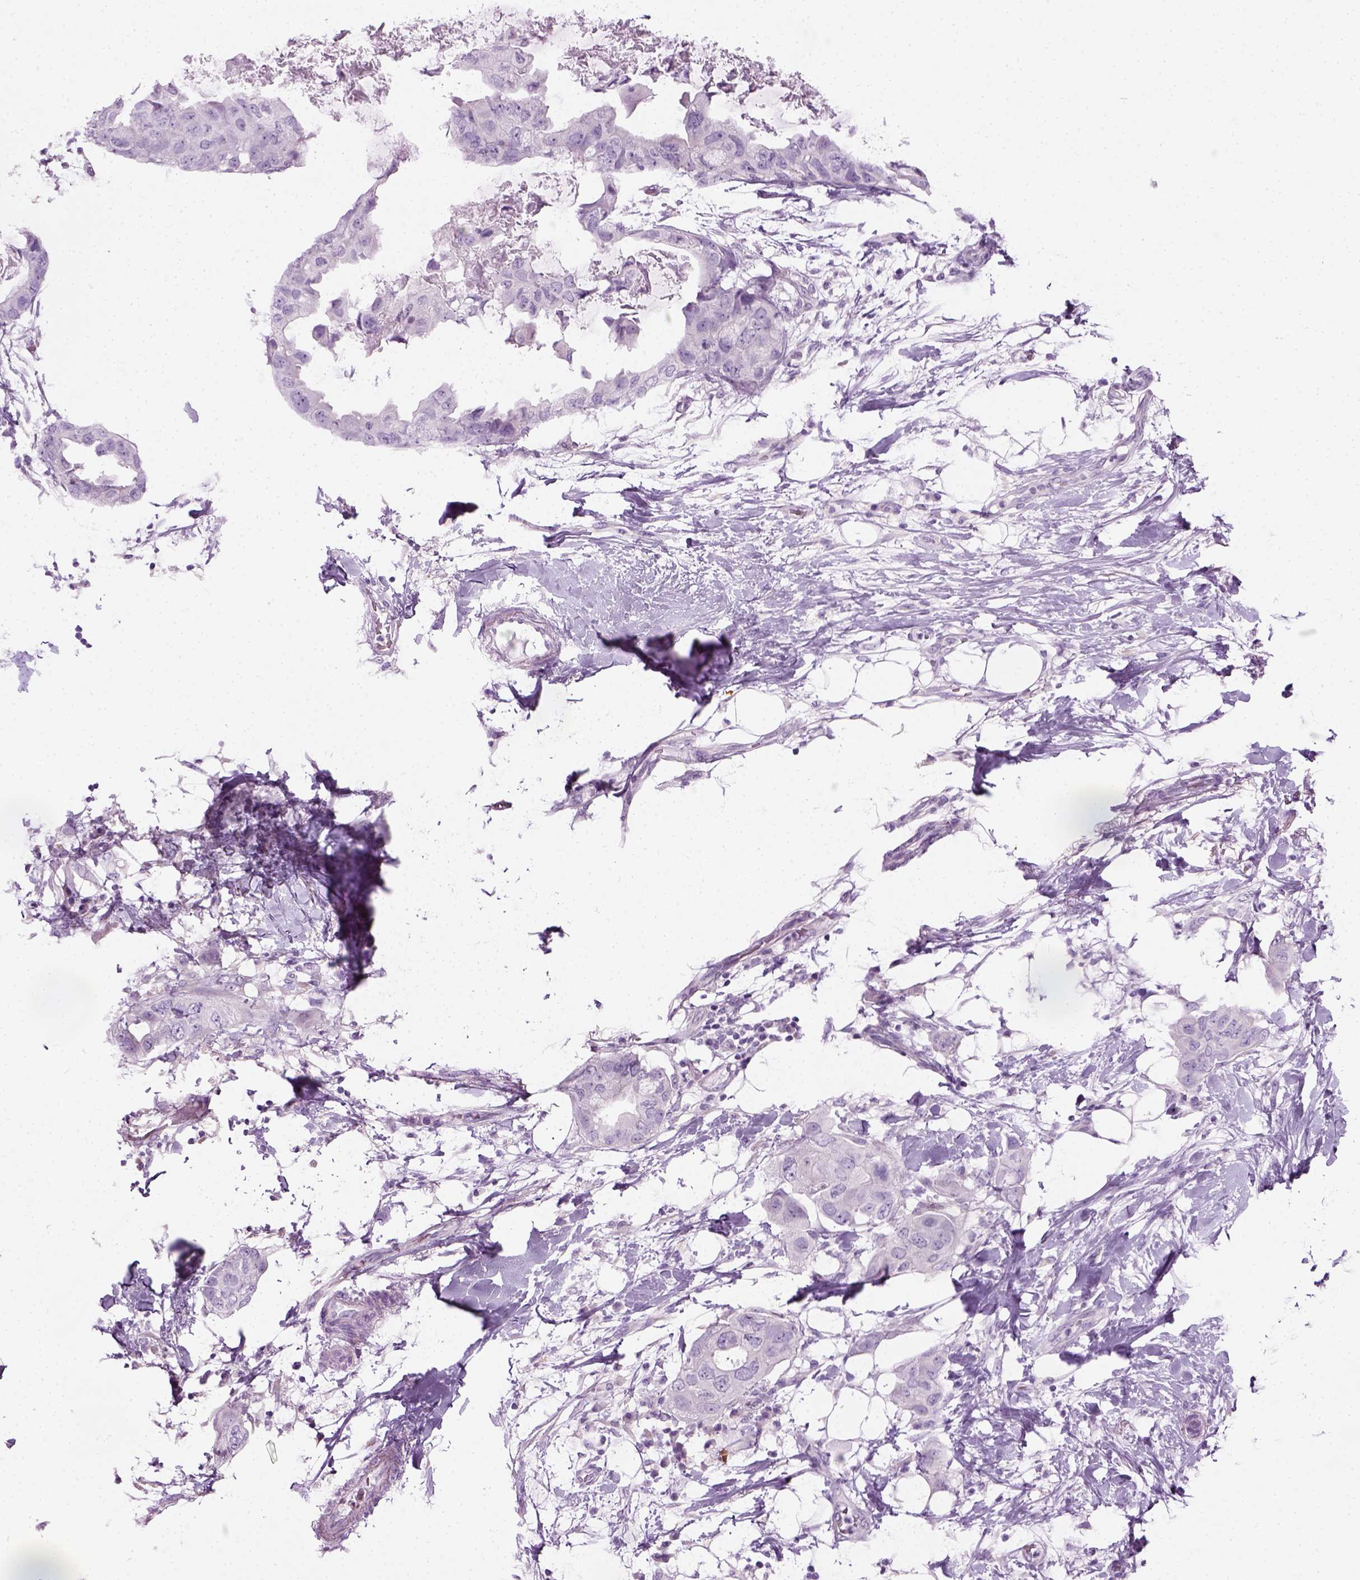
{"staining": {"intensity": "negative", "quantity": "none", "location": "none"}, "tissue": "breast cancer", "cell_type": "Tumor cells", "image_type": "cancer", "snomed": [{"axis": "morphology", "description": "Normal tissue, NOS"}, {"axis": "morphology", "description": "Duct carcinoma"}, {"axis": "topography", "description": "Breast"}], "caption": "A high-resolution photomicrograph shows immunohistochemistry staining of breast cancer, which exhibits no significant positivity in tumor cells.", "gene": "CIBAR2", "patient": {"sex": "female", "age": 40}}